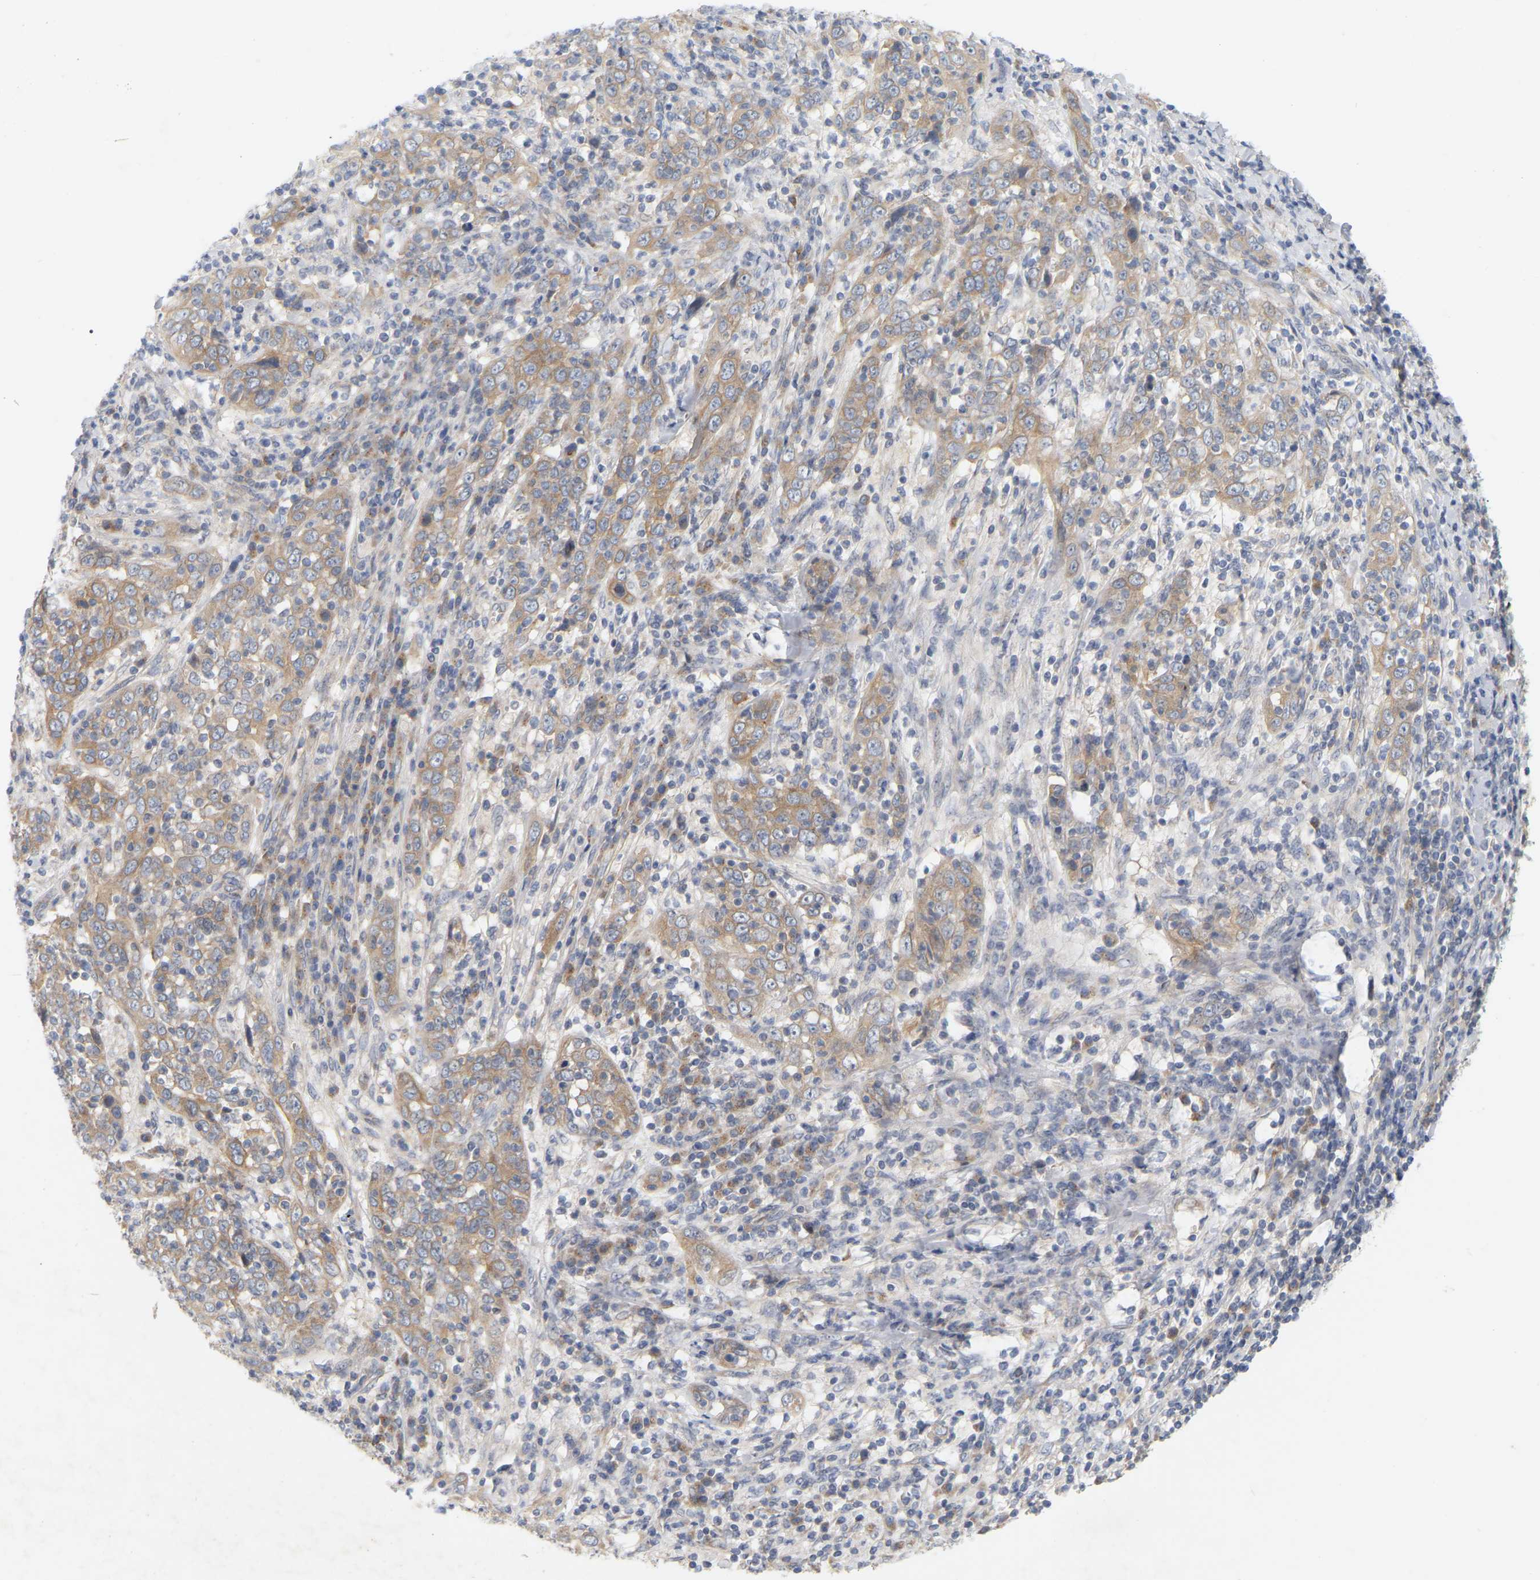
{"staining": {"intensity": "moderate", "quantity": ">75%", "location": "cytoplasmic/membranous"}, "tissue": "cervical cancer", "cell_type": "Tumor cells", "image_type": "cancer", "snomed": [{"axis": "morphology", "description": "Squamous cell carcinoma, NOS"}, {"axis": "topography", "description": "Cervix"}], "caption": "IHC staining of cervical cancer, which shows medium levels of moderate cytoplasmic/membranous expression in approximately >75% of tumor cells indicating moderate cytoplasmic/membranous protein expression. The staining was performed using DAB (brown) for protein detection and nuclei were counterstained in hematoxylin (blue).", "gene": "MINDY4", "patient": {"sex": "female", "age": 46}}